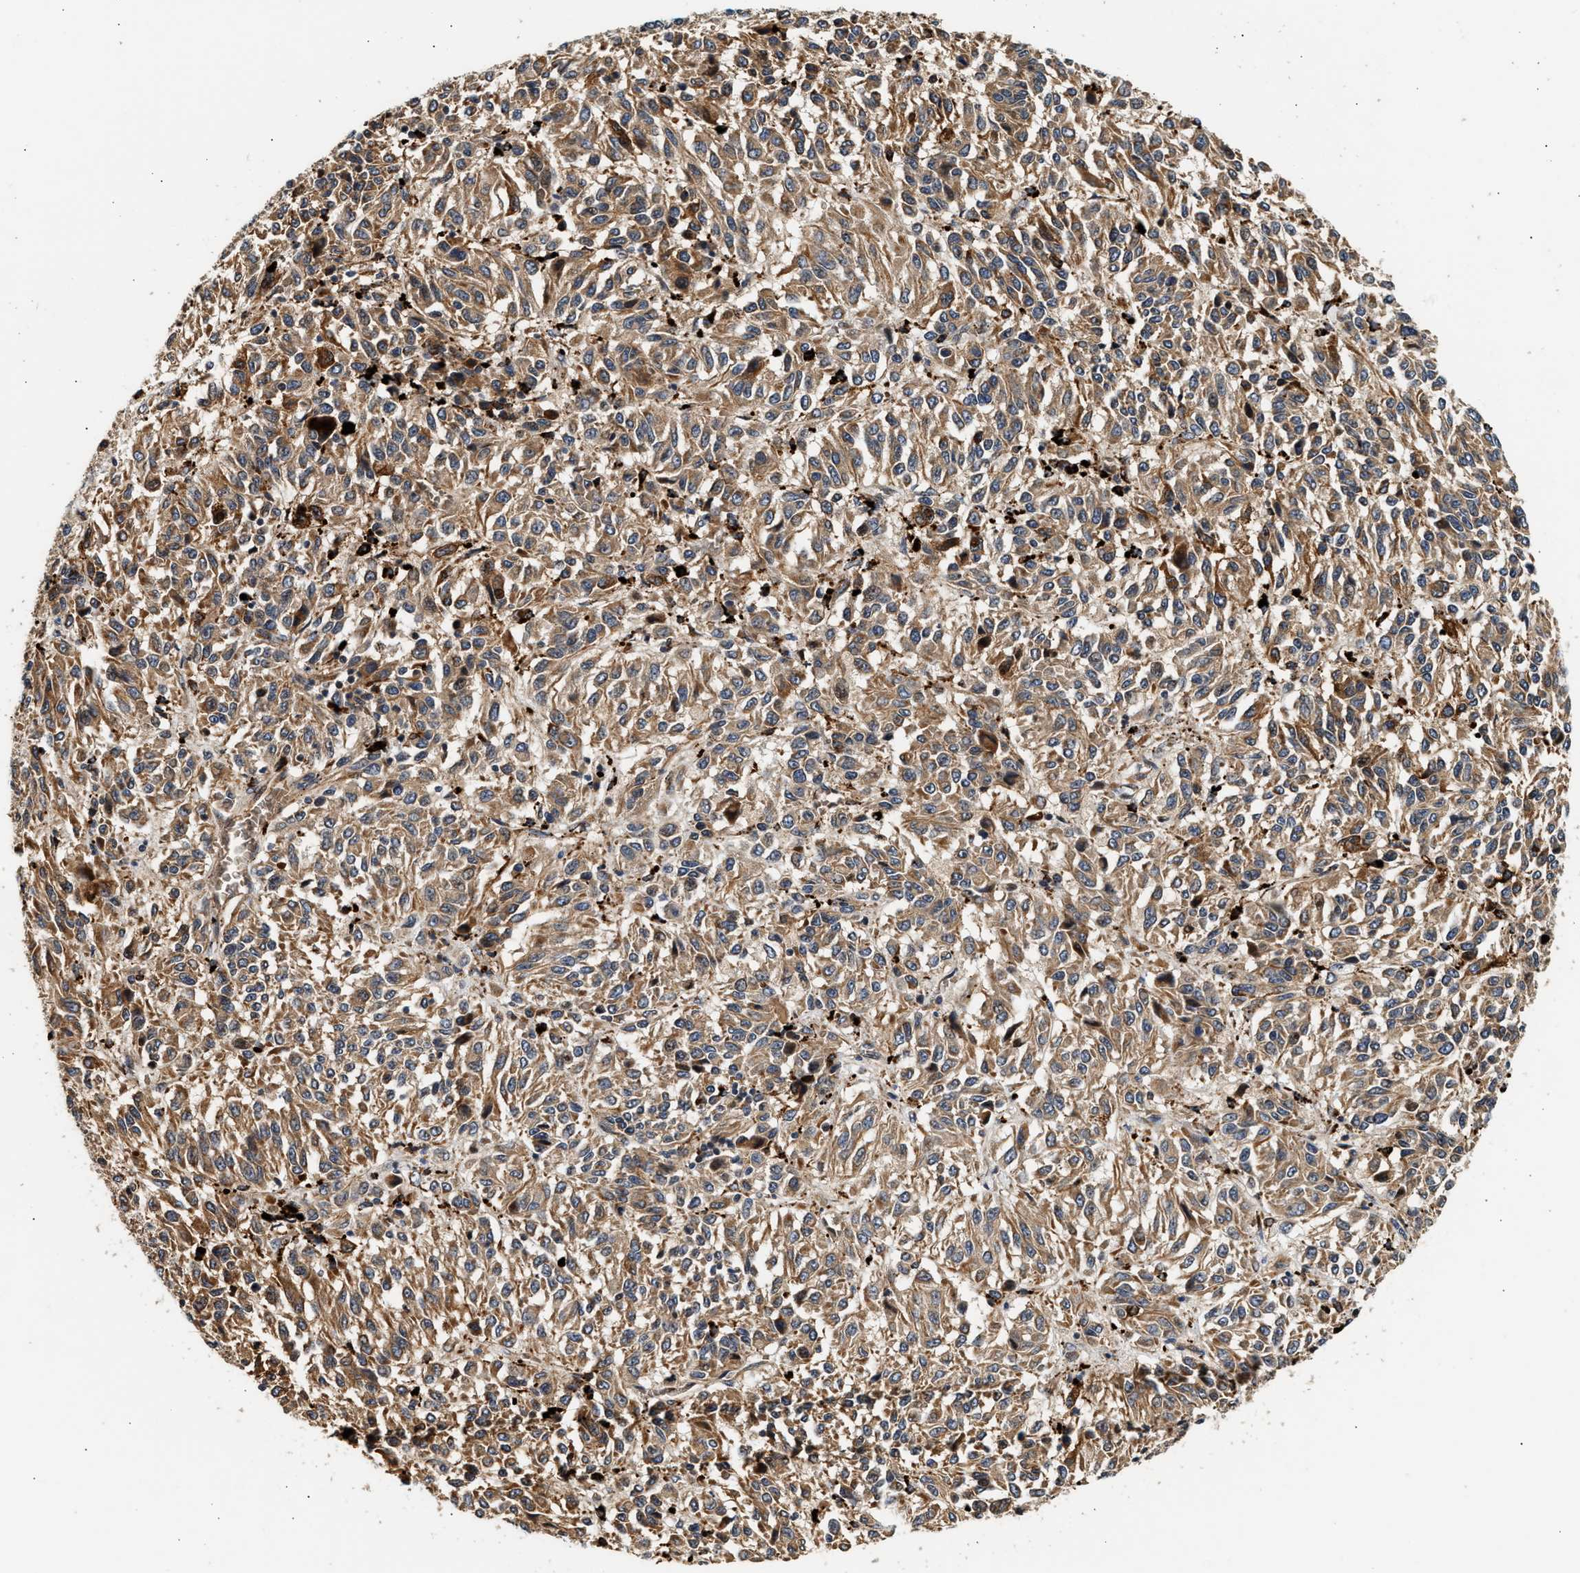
{"staining": {"intensity": "moderate", "quantity": ">75%", "location": "cytoplasmic/membranous"}, "tissue": "melanoma", "cell_type": "Tumor cells", "image_type": "cancer", "snomed": [{"axis": "morphology", "description": "Malignant melanoma, Metastatic site"}, {"axis": "topography", "description": "Lung"}], "caption": "IHC staining of malignant melanoma (metastatic site), which demonstrates medium levels of moderate cytoplasmic/membranous expression in approximately >75% of tumor cells indicating moderate cytoplasmic/membranous protein staining. The staining was performed using DAB (3,3'-diaminobenzidine) (brown) for protein detection and nuclei were counterstained in hematoxylin (blue).", "gene": "PLD3", "patient": {"sex": "male", "age": 64}}